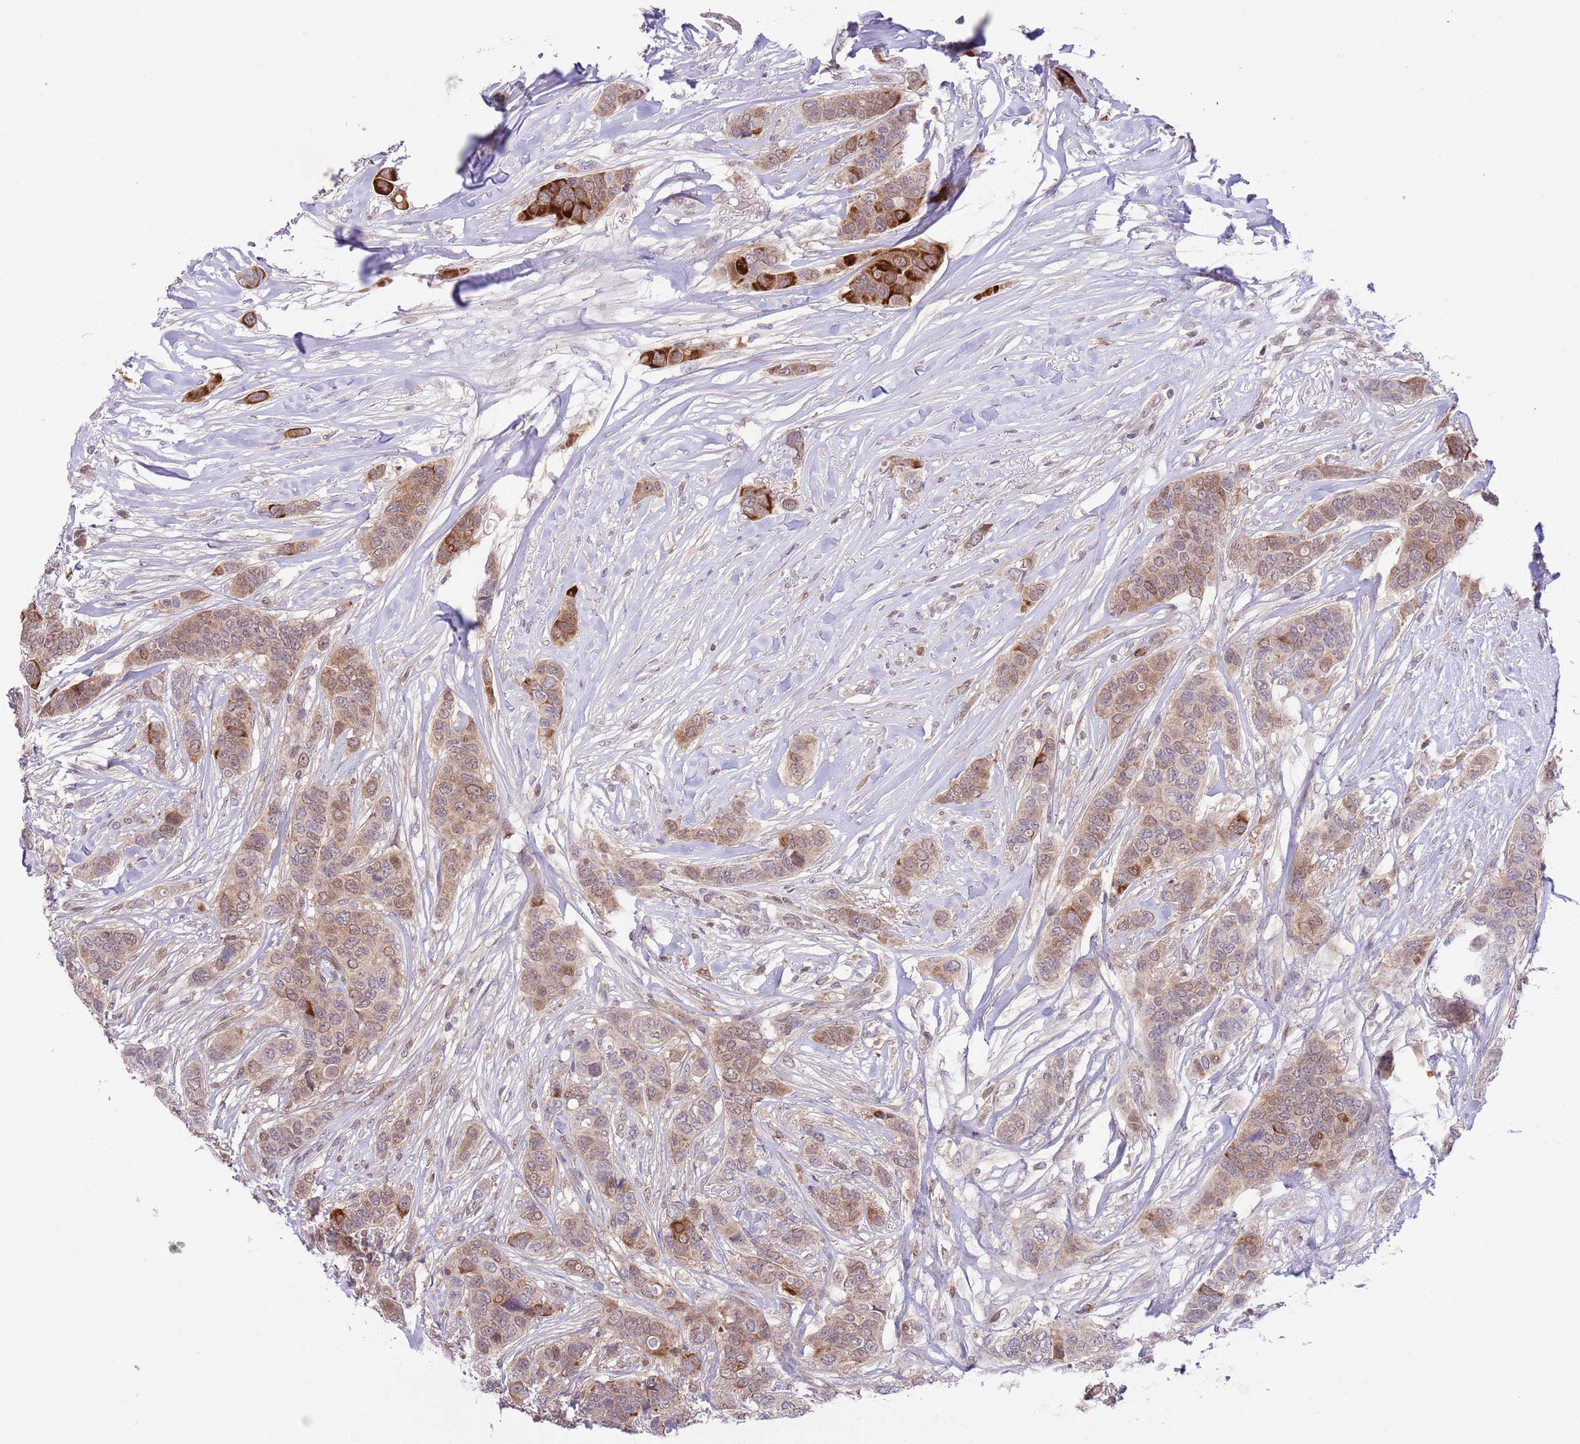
{"staining": {"intensity": "strong", "quantity": "<25%", "location": "cytoplasmic/membranous"}, "tissue": "breast cancer", "cell_type": "Tumor cells", "image_type": "cancer", "snomed": [{"axis": "morphology", "description": "Lobular carcinoma"}, {"axis": "topography", "description": "Breast"}], "caption": "Breast cancer (lobular carcinoma) was stained to show a protein in brown. There is medium levels of strong cytoplasmic/membranous positivity in about <25% of tumor cells.", "gene": "HDHD2", "patient": {"sex": "female", "age": 51}}